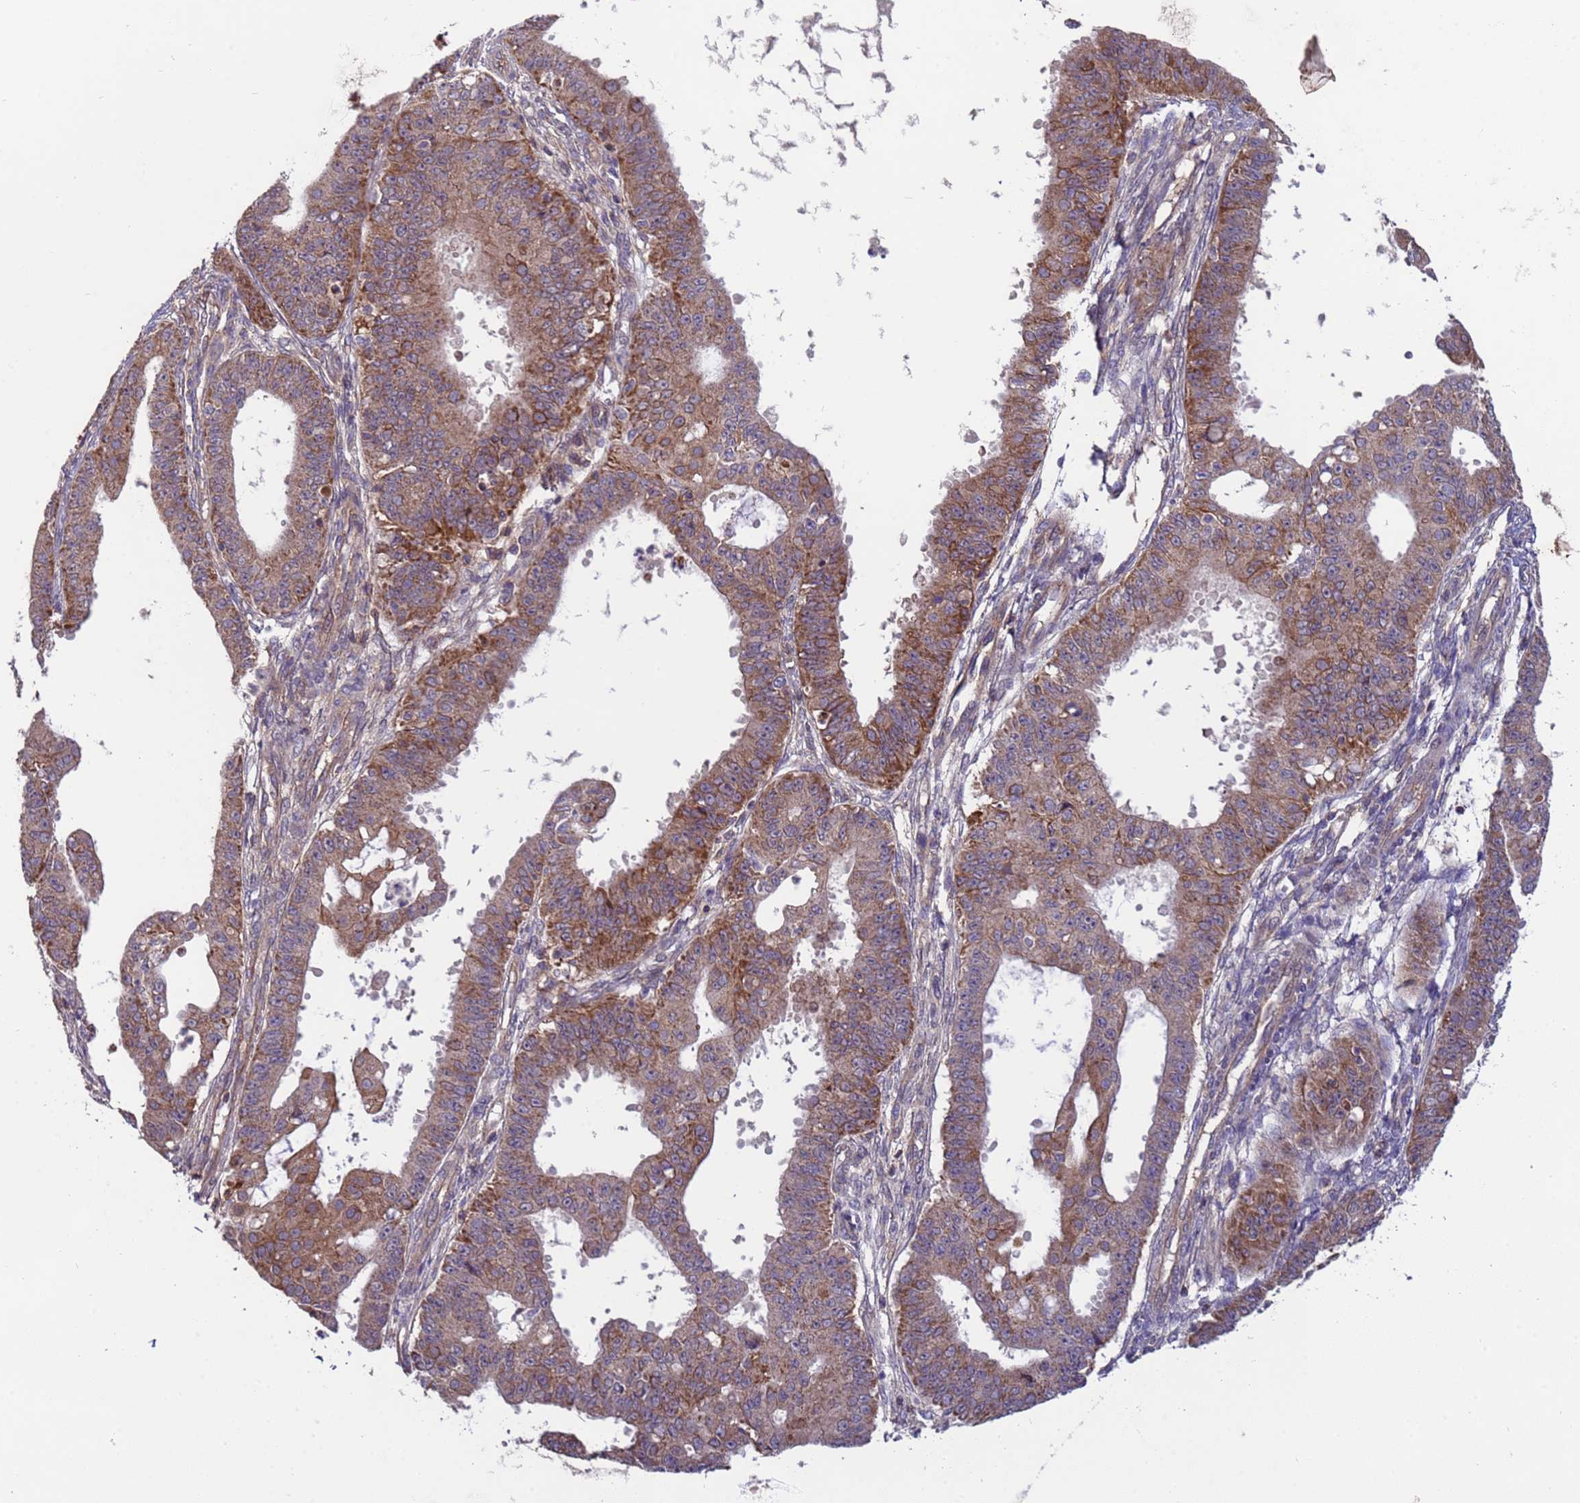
{"staining": {"intensity": "moderate", "quantity": ">75%", "location": "cytoplasmic/membranous"}, "tissue": "ovarian cancer", "cell_type": "Tumor cells", "image_type": "cancer", "snomed": [{"axis": "morphology", "description": "Carcinoma, endometroid"}, {"axis": "topography", "description": "Appendix"}, {"axis": "topography", "description": "Ovary"}], "caption": "Human endometroid carcinoma (ovarian) stained with a protein marker shows moderate staining in tumor cells.", "gene": "ACAD8", "patient": {"sex": "female", "age": 42}}